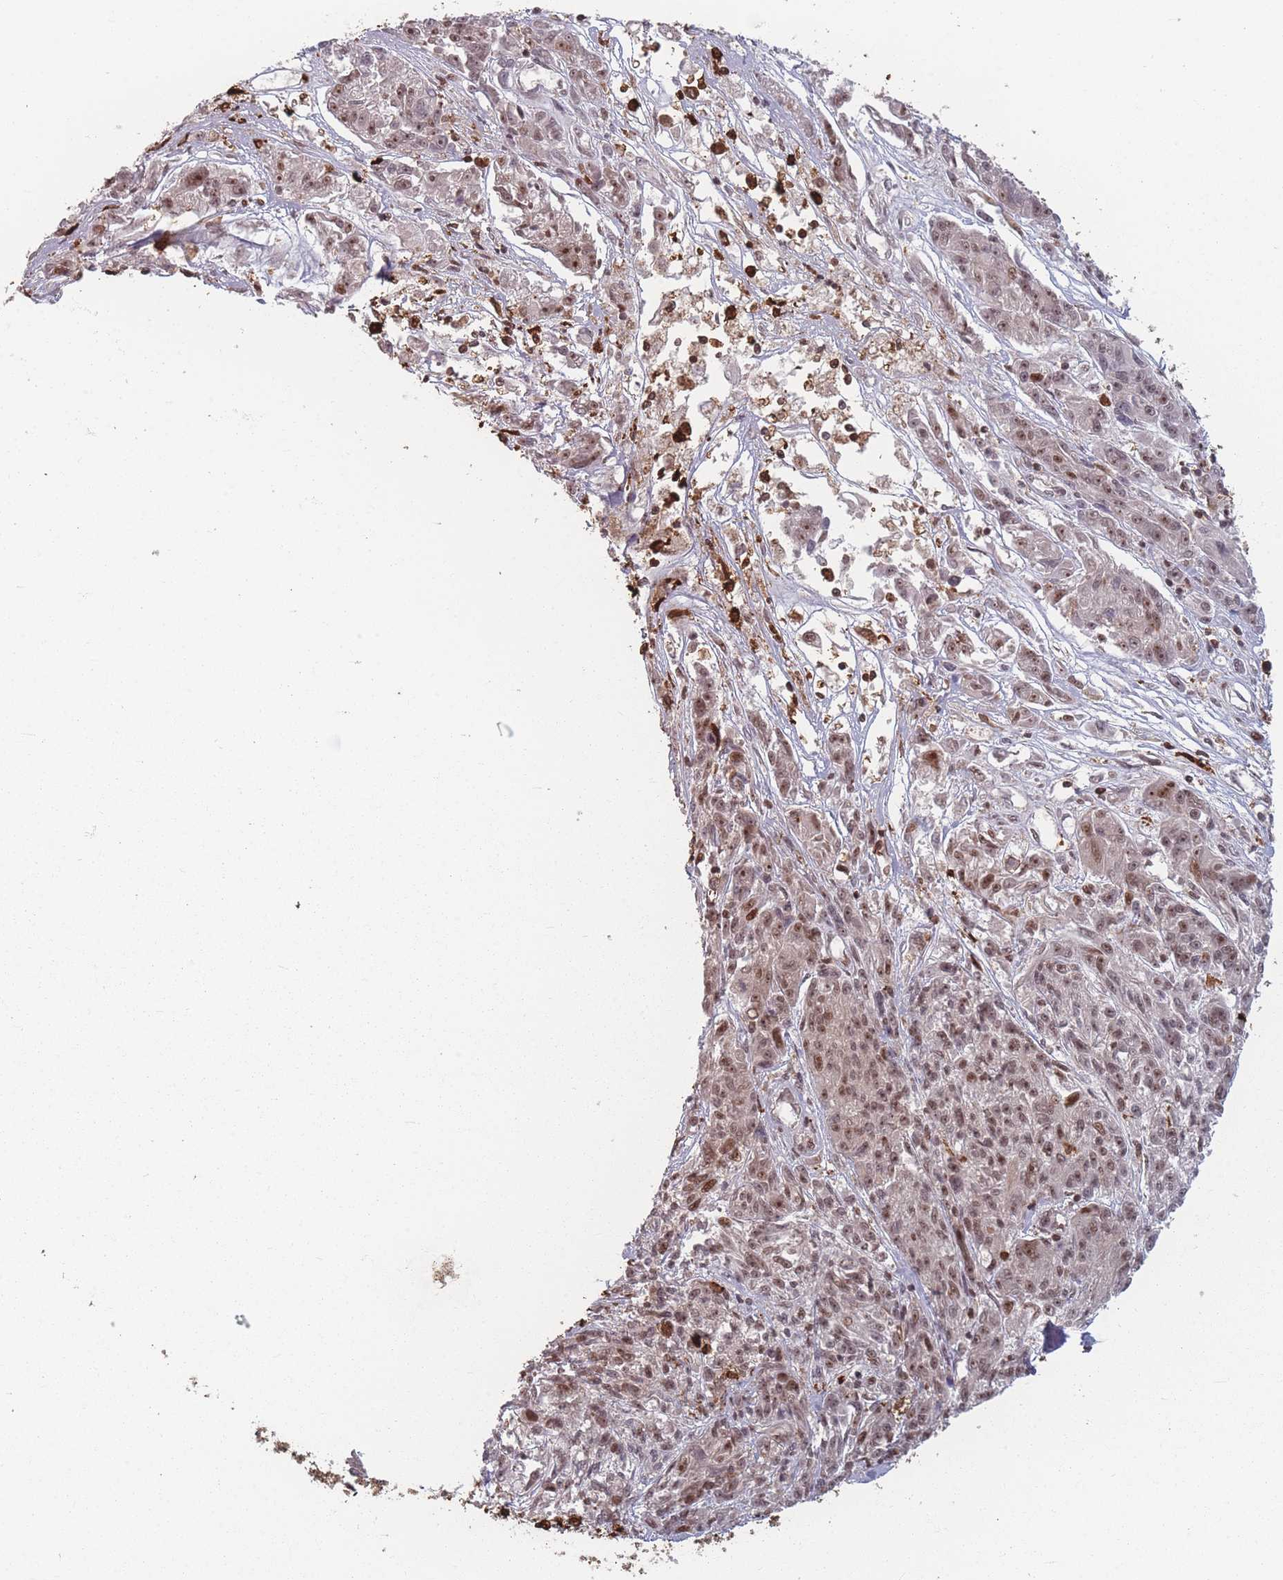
{"staining": {"intensity": "moderate", "quantity": ">75%", "location": "nuclear"}, "tissue": "melanoma", "cell_type": "Tumor cells", "image_type": "cancer", "snomed": [{"axis": "morphology", "description": "Malignant melanoma, NOS"}, {"axis": "topography", "description": "Skin"}], "caption": "Melanoma was stained to show a protein in brown. There is medium levels of moderate nuclear expression in approximately >75% of tumor cells. (Stains: DAB in brown, nuclei in blue, Microscopy: brightfield microscopy at high magnification).", "gene": "WDR55", "patient": {"sex": "male", "age": 53}}